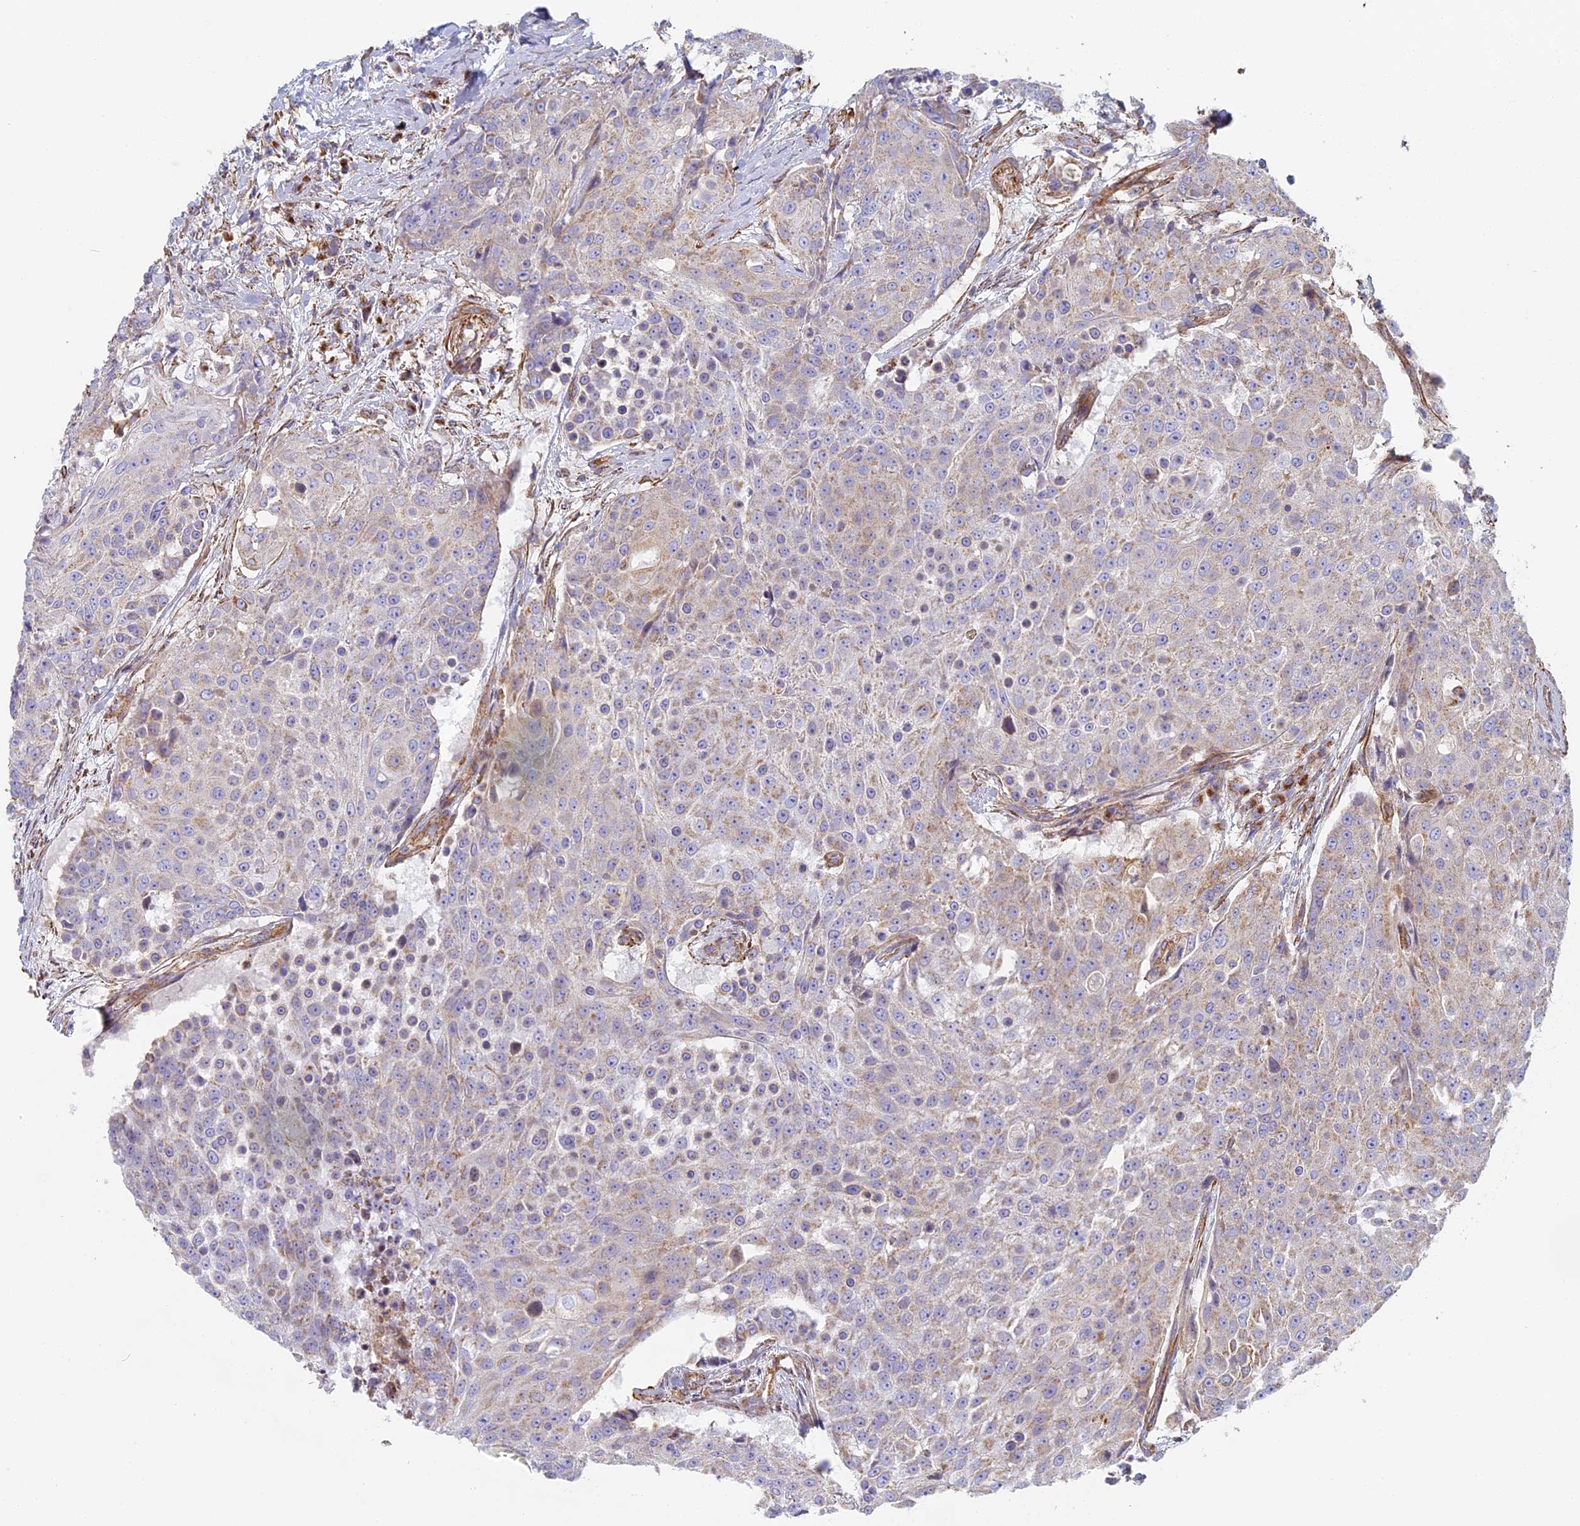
{"staining": {"intensity": "weak", "quantity": "25%-75%", "location": "cytoplasmic/membranous"}, "tissue": "urothelial cancer", "cell_type": "Tumor cells", "image_type": "cancer", "snomed": [{"axis": "morphology", "description": "Urothelial carcinoma, High grade"}, {"axis": "topography", "description": "Urinary bladder"}], "caption": "Immunohistochemical staining of urothelial carcinoma (high-grade) displays low levels of weak cytoplasmic/membranous staining in approximately 25%-75% of tumor cells.", "gene": "DDA1", "patient": {"sex": "female", "age": 63}}